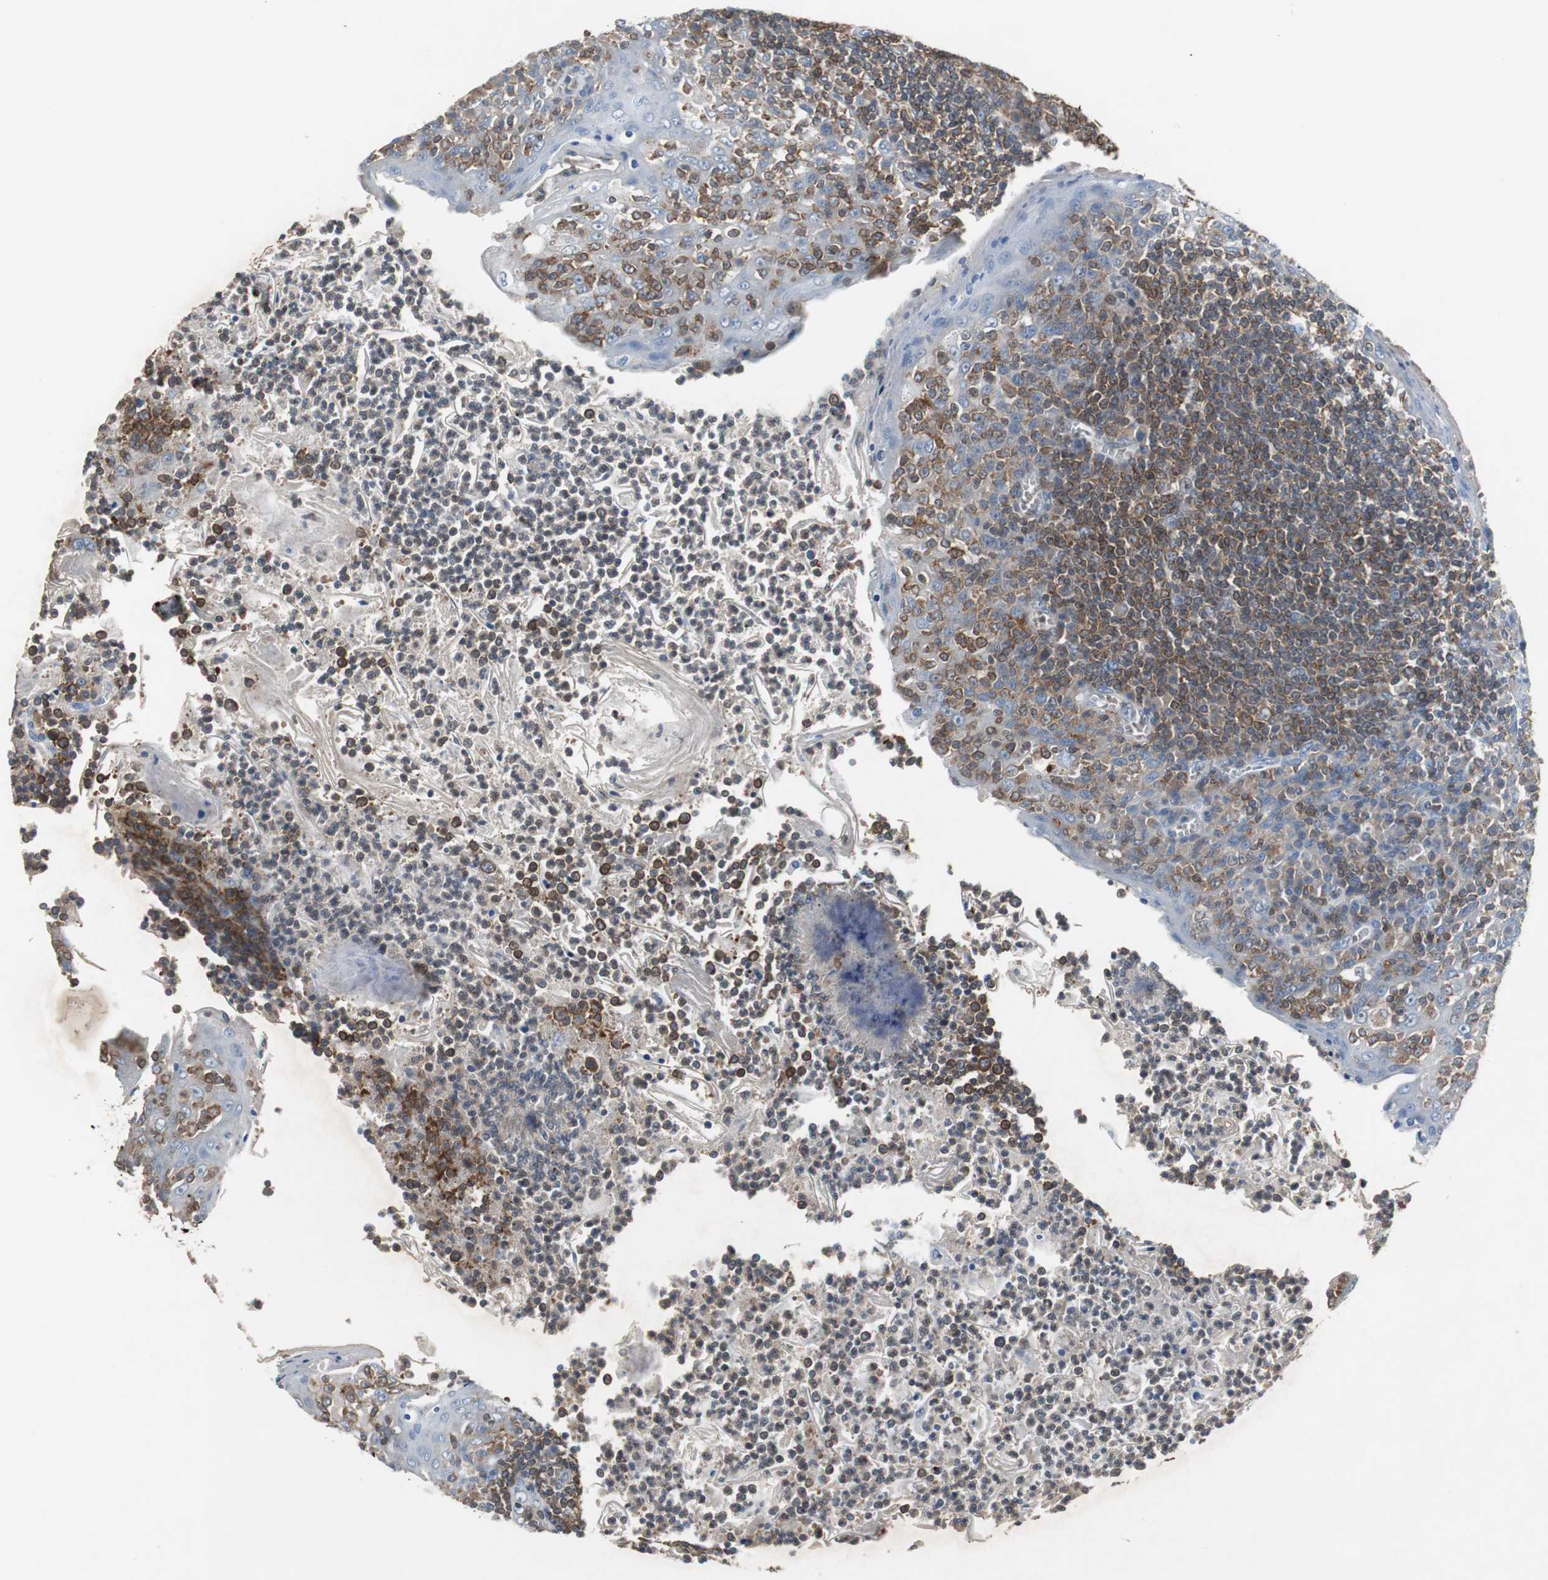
{"staining": {"intensity": "moderate", "quantity": ">75%", "location": "cytoplasmic/membranous"}, "tissue": "tonsil", "cell_type": "Germinal center cells", "image_type": "normal", "snomed": [{"axis": "morphology", "description": "Normal tissue, NOS"}, {"axis": "topography", "description": "Tonsil"}], "caption": "Immunohistochemistry (IHC) staining of normal tonsil, which shows medium levels of moderate cytoplasmic/membranous expression in approximately >75% of germinal center cells indicating moderate cytoplasmic/membranous protein expression. The staining was performed using DAB (brown) for protein detection and nuclei were counterstained in hematoxylin (blue).", "gene": "CALB2", "patient": {"sex": "male", "age": 31}}